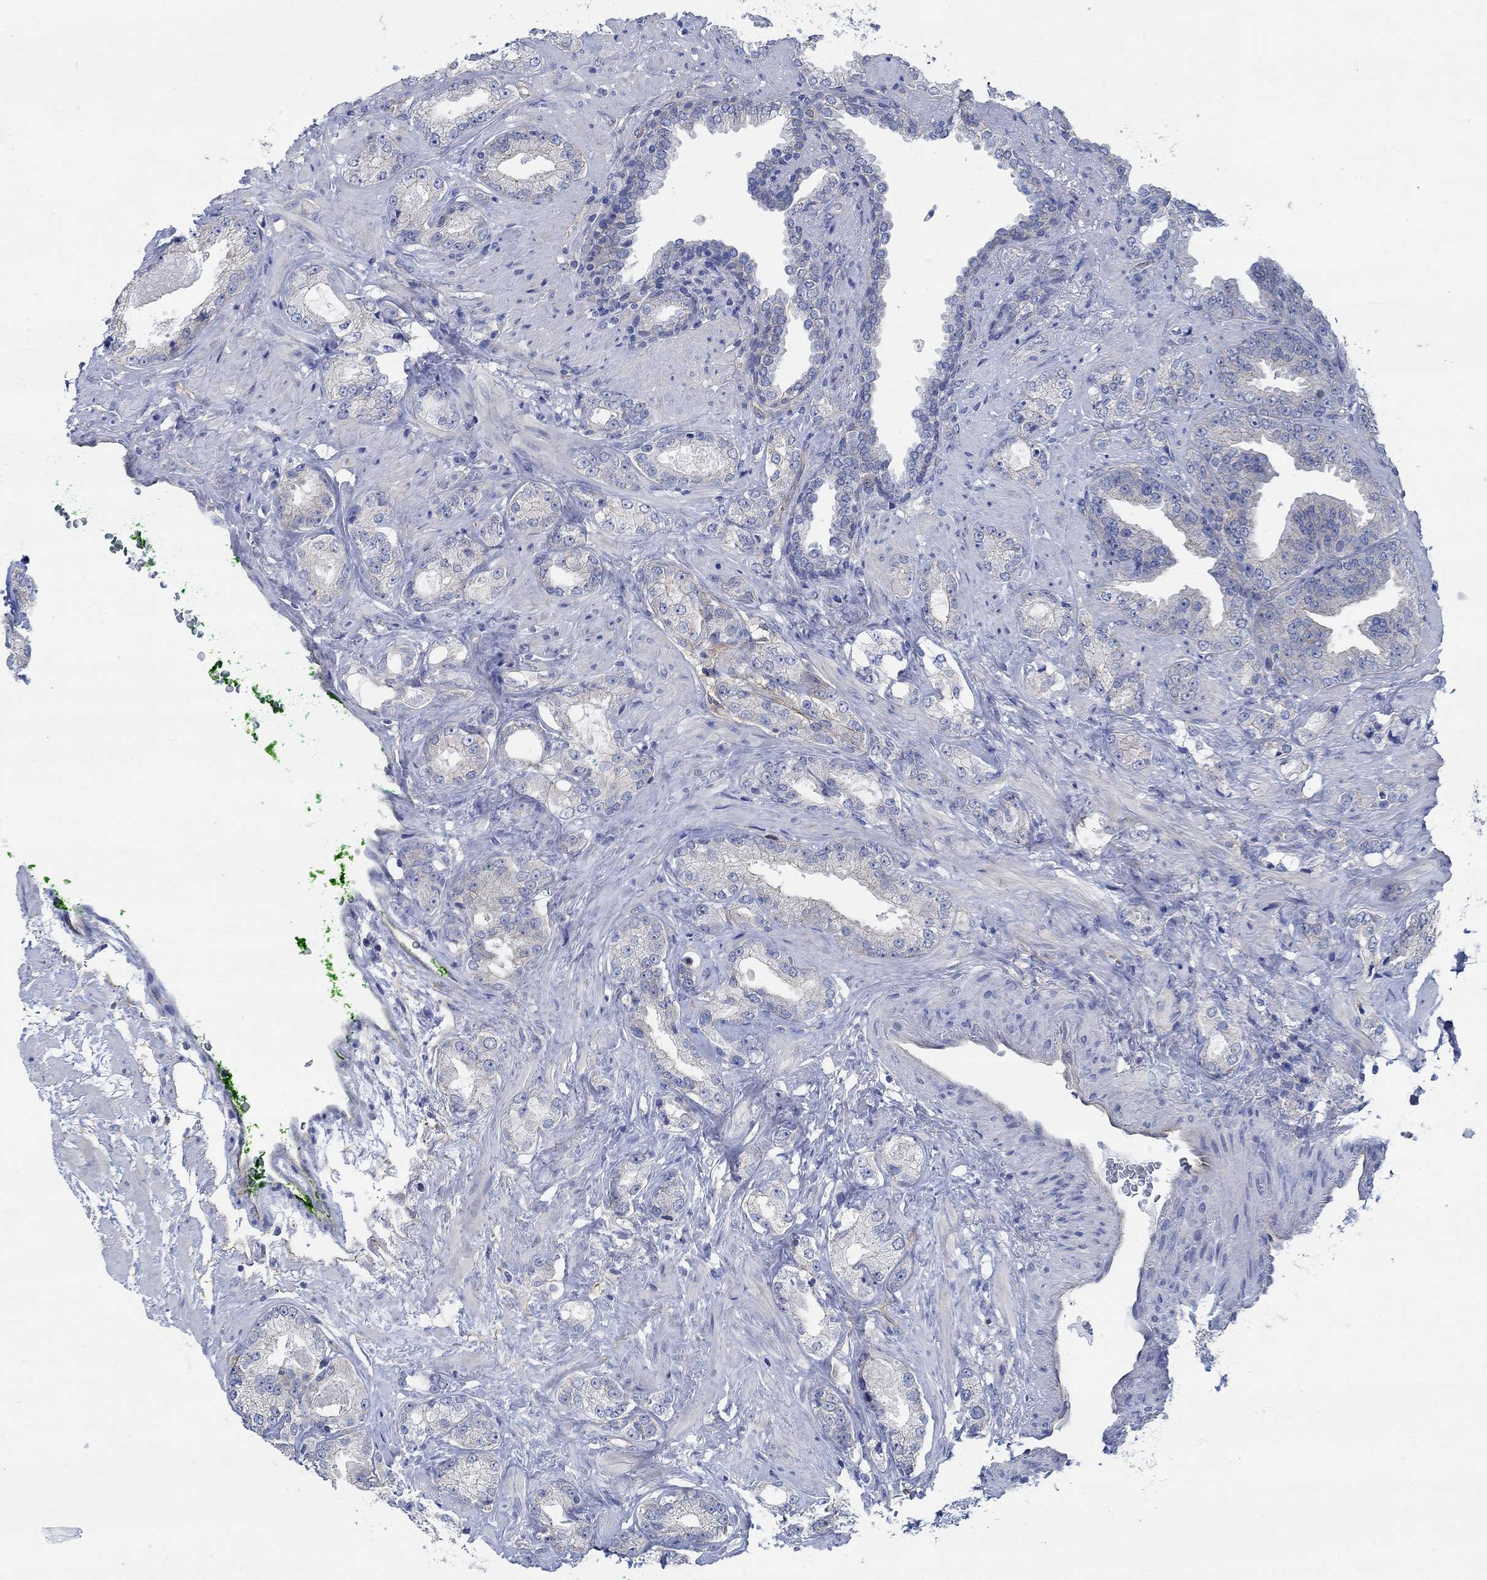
{"staining": {"intensity": "negative", "quantity": "none", "location": "none"}, "tissue": "prostate cancer", "cell_type": "Tumor cells", "image_type": "cancer", "snomed": [{"axis": "morphology", "description": "Adenocarcinoma, Low grade"}, {"axis": "topography", "description": "Prostate"}], "caption": "The immunohistochemistry (IHC) photomicrograph has no significant positivity in tumor cells of prostate low-grade adenocarcinoma tissue.", "gene": "TMEM198", "patient": {"sex": "male", "age": 68}}